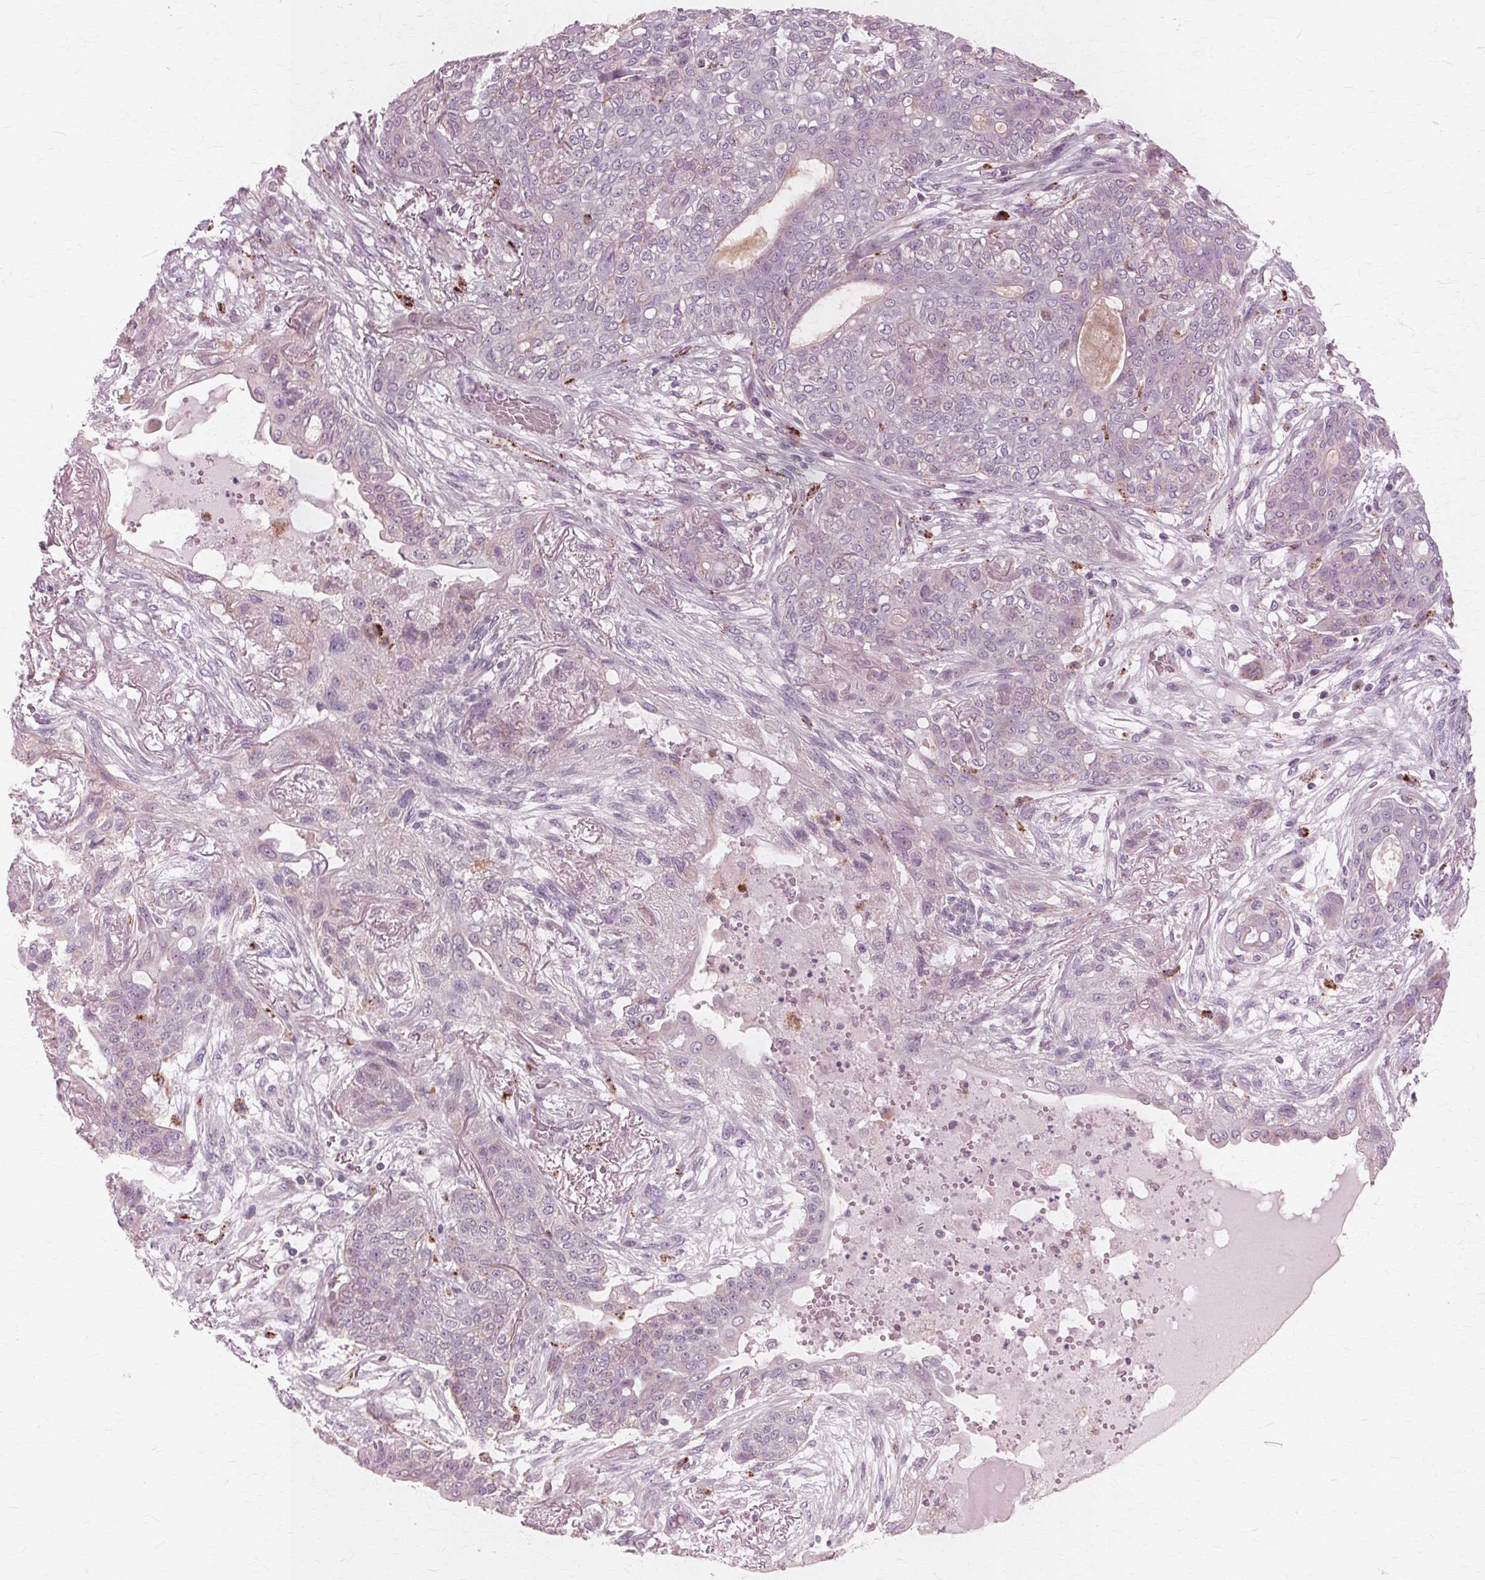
{"staining": {"intensity": "negative", "quantity": "none", "location": "none"}, "tissue": "lung cancer", "cell_type": "Tumor cells", "image_type": "cancer", "snomed": [{"axis": "morphology", "description": "Squamous cell carcinoma, NOS"}, {"axis": "topography", "description": "Lung"}], "caption": "The image exhibits no significant positivity in tumor cells of lung squamous cell carcinoma.", "gene": "DNASE2", "patient": {"sex": "female", "age": 70}}